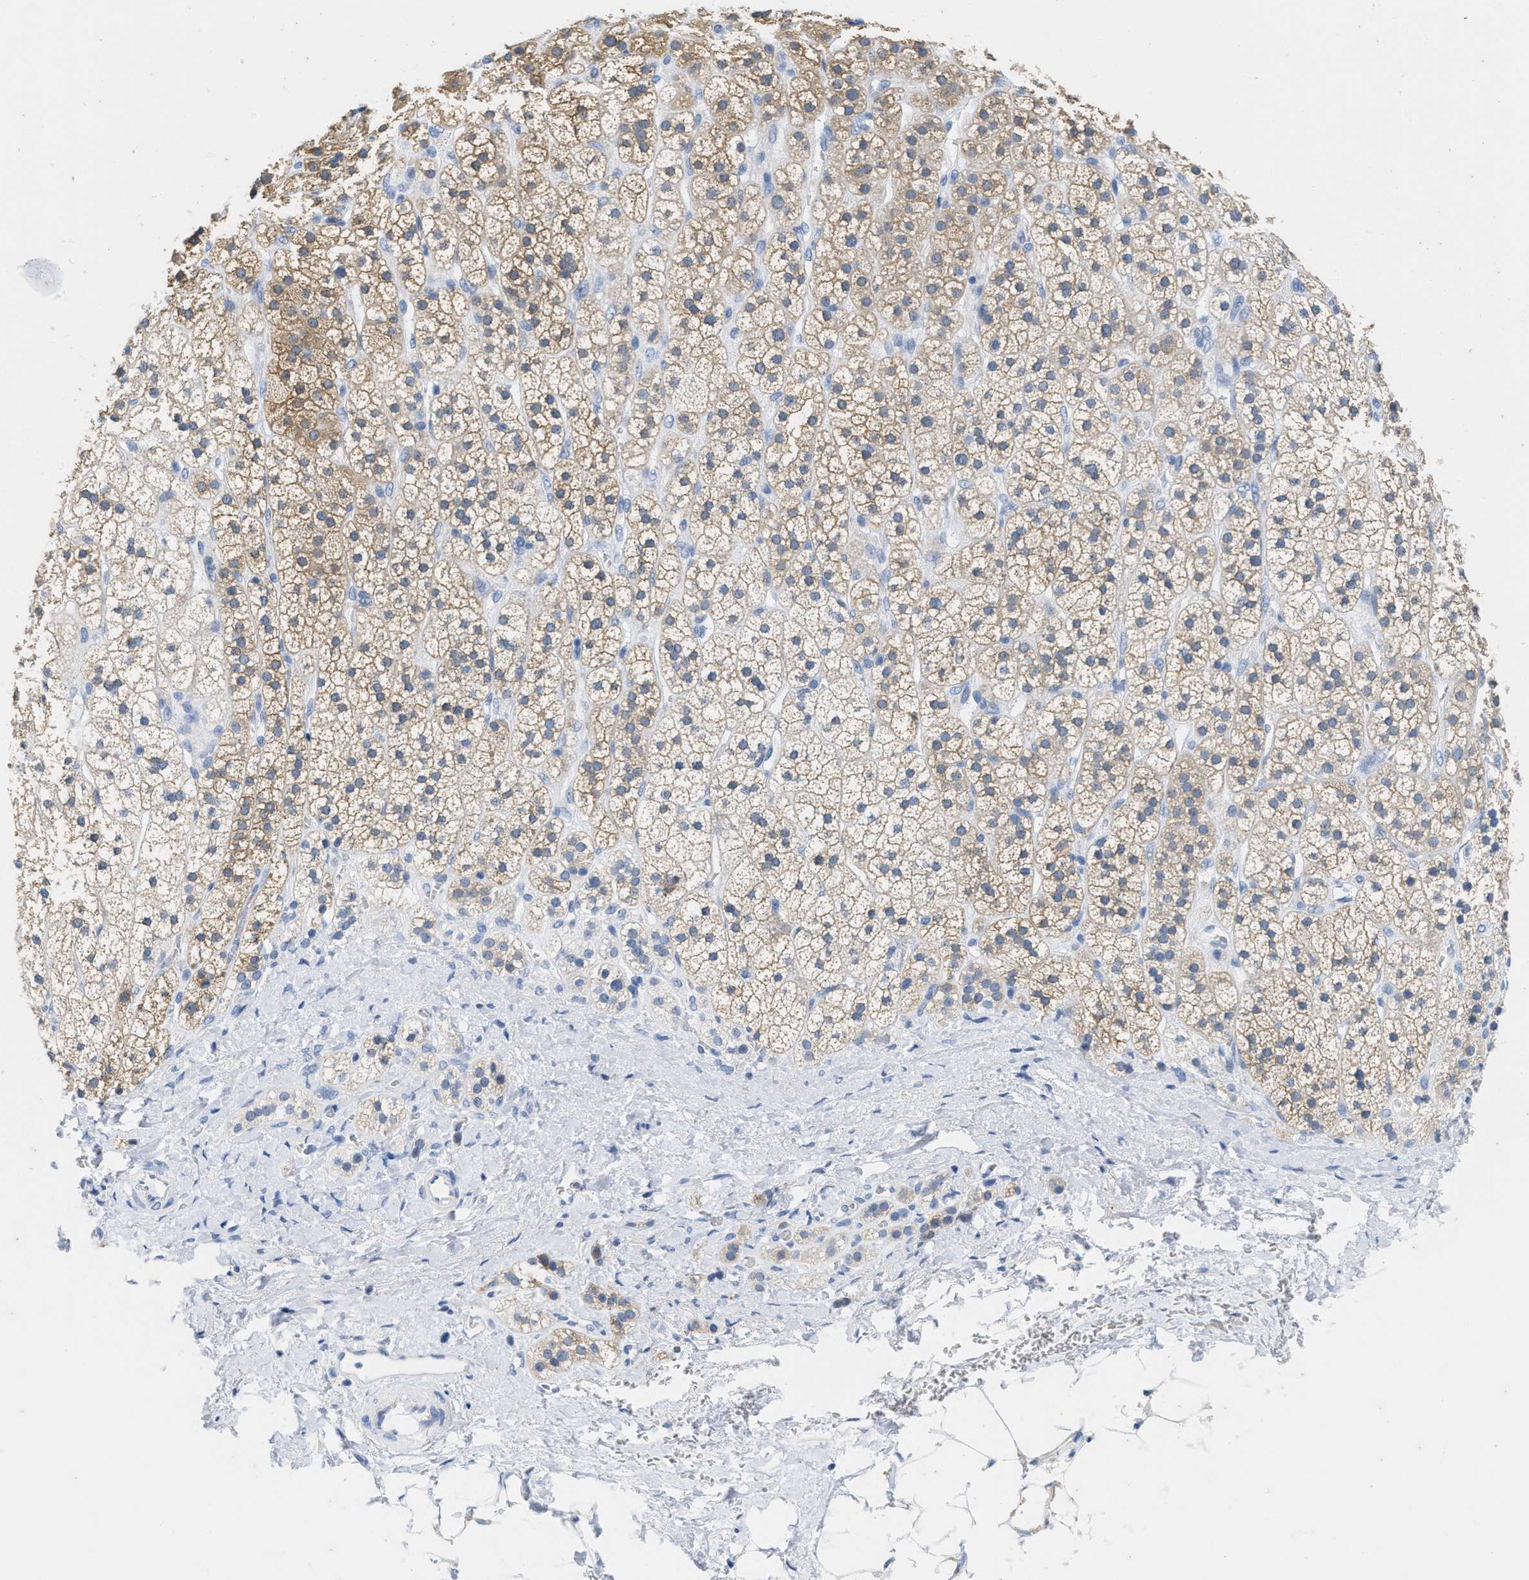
{"staining": {"intensity": "moderate", "quantity": "25%-75%", "location": "cytoplasmic/membranous"}, "tissue": "adrenal gland", "cell_type": "Glandular cells", "image_type": "normal", "snomed": [{"axis": "morphology", "description": "Normal tissue, NOS"}, {"axis": "topography", "description": "Adrenal gland"}], "caption": "IHC of normal human adrenal gland shows medium levels of moderate cytoplasmic/membranous expression in approximately 25%-75% of glandular cells. The protein of interest is stained brown, and the nuclei are stained in blue (DAB IHC with brightfield microscopy, high magnification).", "gene": "ABCB11", "patient": {"sex": "male", "age": 56}}